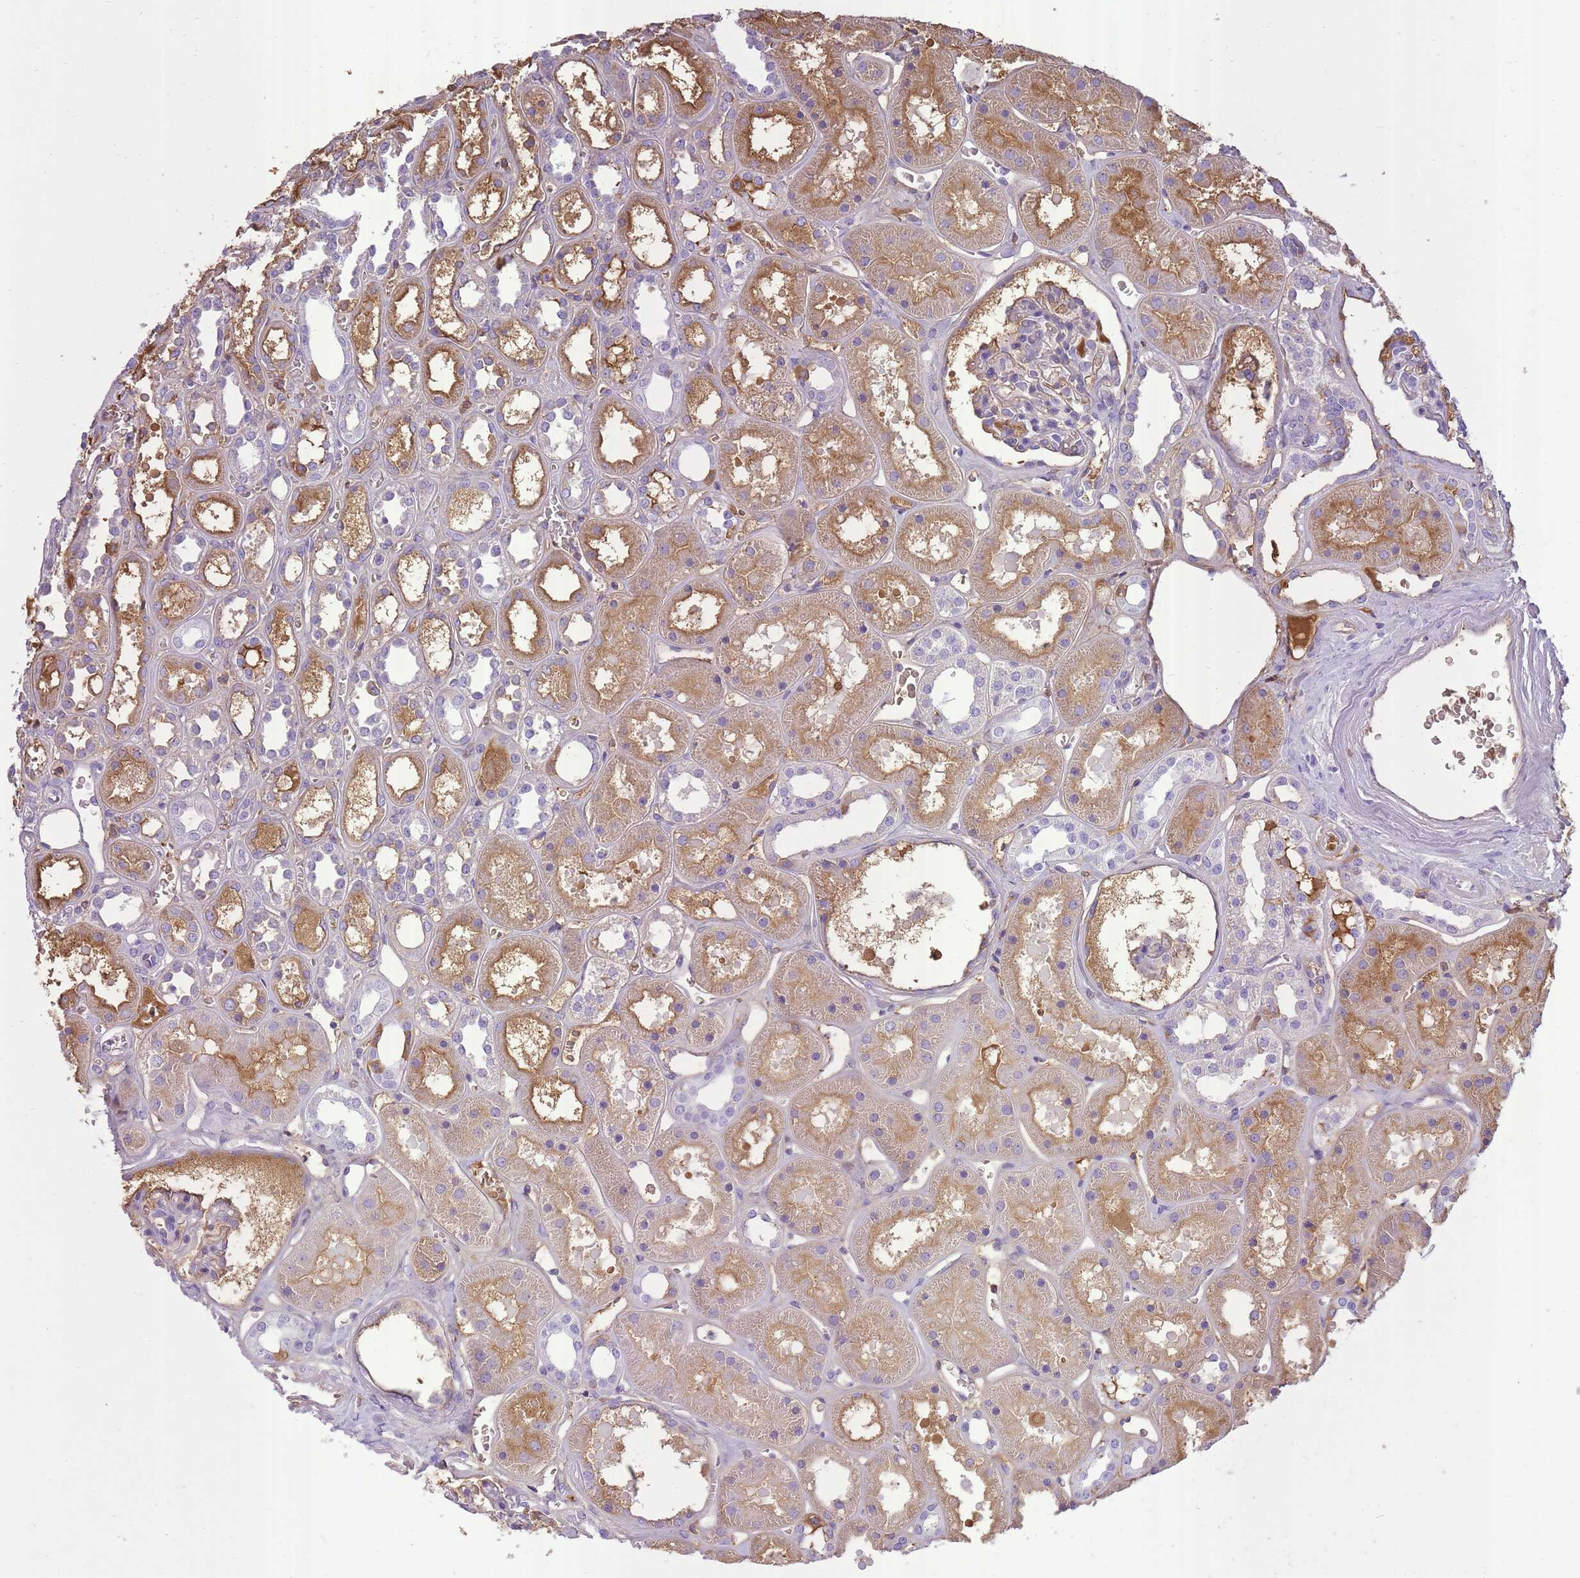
{"staining": {"intensity": "negative", "quantity": "none", "location": "none"}, "tissue": "kidney", "cell_type": "Cells in glomeruli", "image_type": "normal", "snomed": [{"axis": "morphology", "description": "Normal tissue, NOS"}, {"axis": "topography", "description": "Kidney"}], "caption": "There is no significant positivity in cells in glomeruli of kidney. Brightfield microscopy of immunohistochemistry stained with DAB (3,3'-diaminobenzidine) (brown) and hematoxylin (blue), captured at high magnification.", "gene": "IGKV1", "patient": {"sex": "female", "age": 41}}